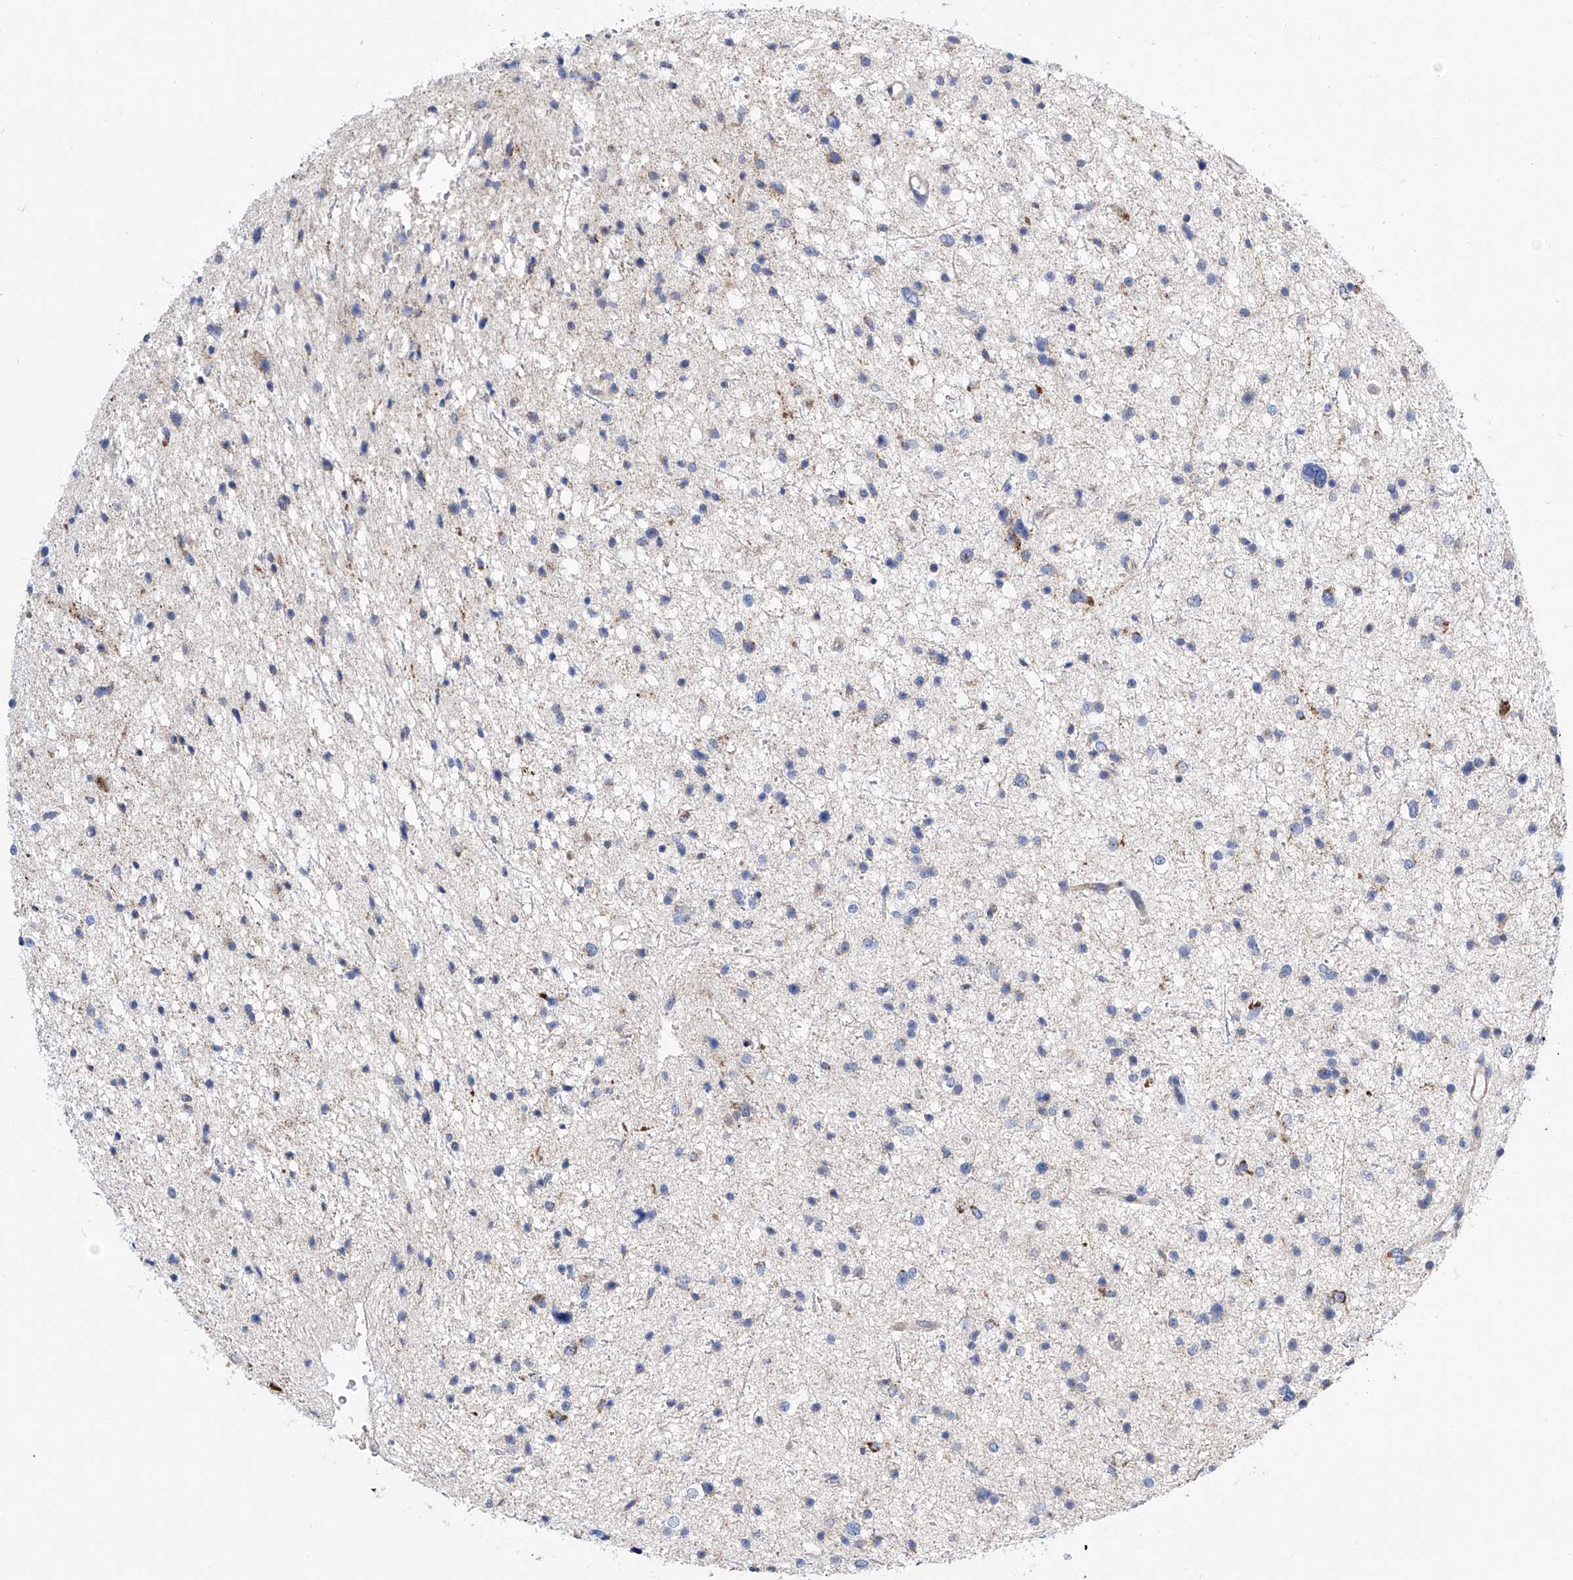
{"staining": {"intensity": "negative", "quantity": "none", "location": "none"}, "tissue": "glioma", "cell_type": "Tumor cells", "image_type": "cancer", "snomed": [{"axis": "morphology", "description": "Glioma, malignant, Low grade"}, {"axis": "topography", "description": "Brain"}], "caption": "The histopathology image displays no significant expression in tumor cells of malignant glioma (low-grade).", "gene": "MAD2L1", "patient": {"sex": "female", "age": 37}}